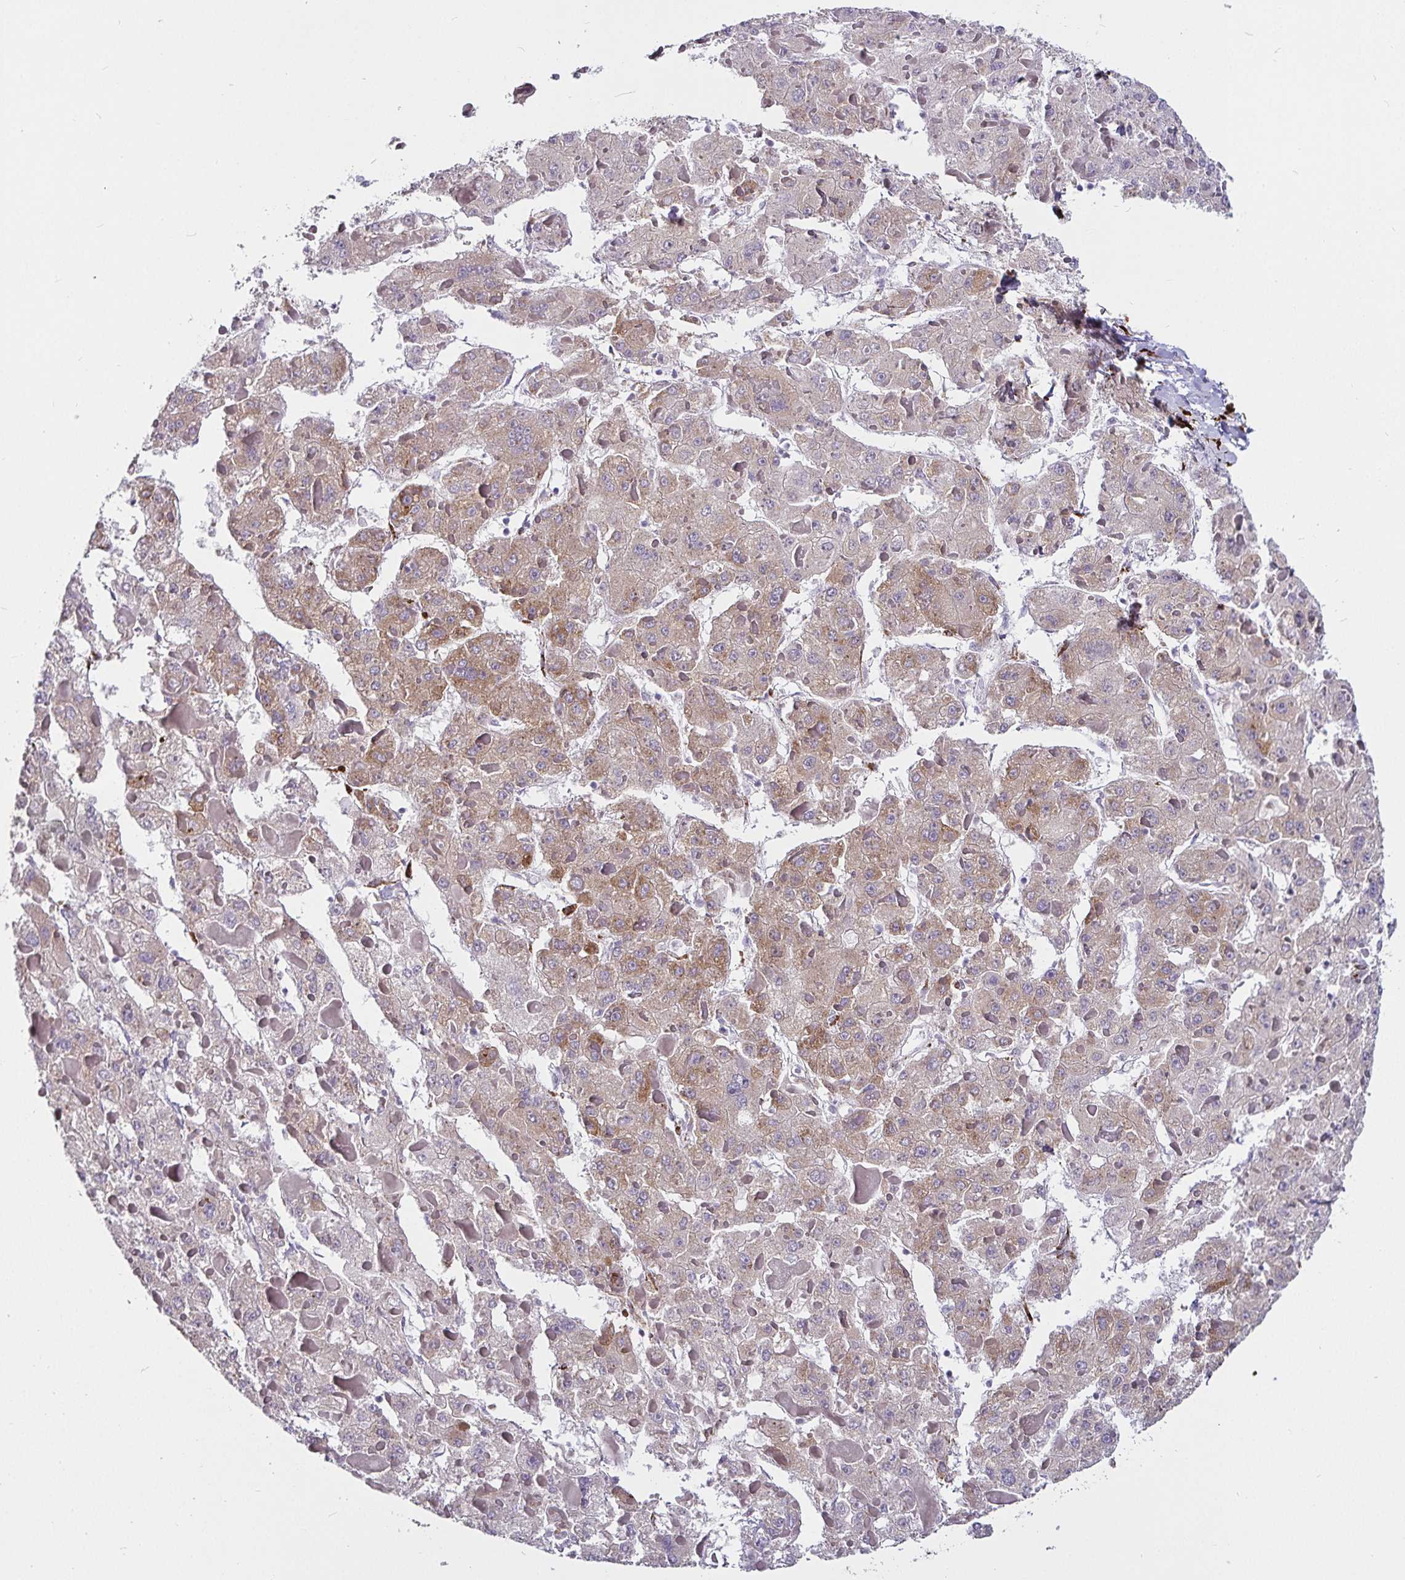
{"staining": {"intensity": "moderate", "quantity": "25%-75%", "location": "cytoplasmic/membranous"}, "tissue": "liver cancer", "cell_type": "Tumor cells", "image_type": "cancer", "snomed": [{"axis": "morphology", "description": "Carcinoma, Hepatocellular, NOS"}, {"axis": "topography", "description": "Liver"}], "caption": "Protein staining of liver cancer (hepatocellular carcinoma) tissue exhibits moderate cytoplasmic/membranous expression in approximately 25%-75% of tumor cells. Nuclei are stained in blue.", "gene": "P4HA2", "patient": {"sex": "female", "age": 73}}